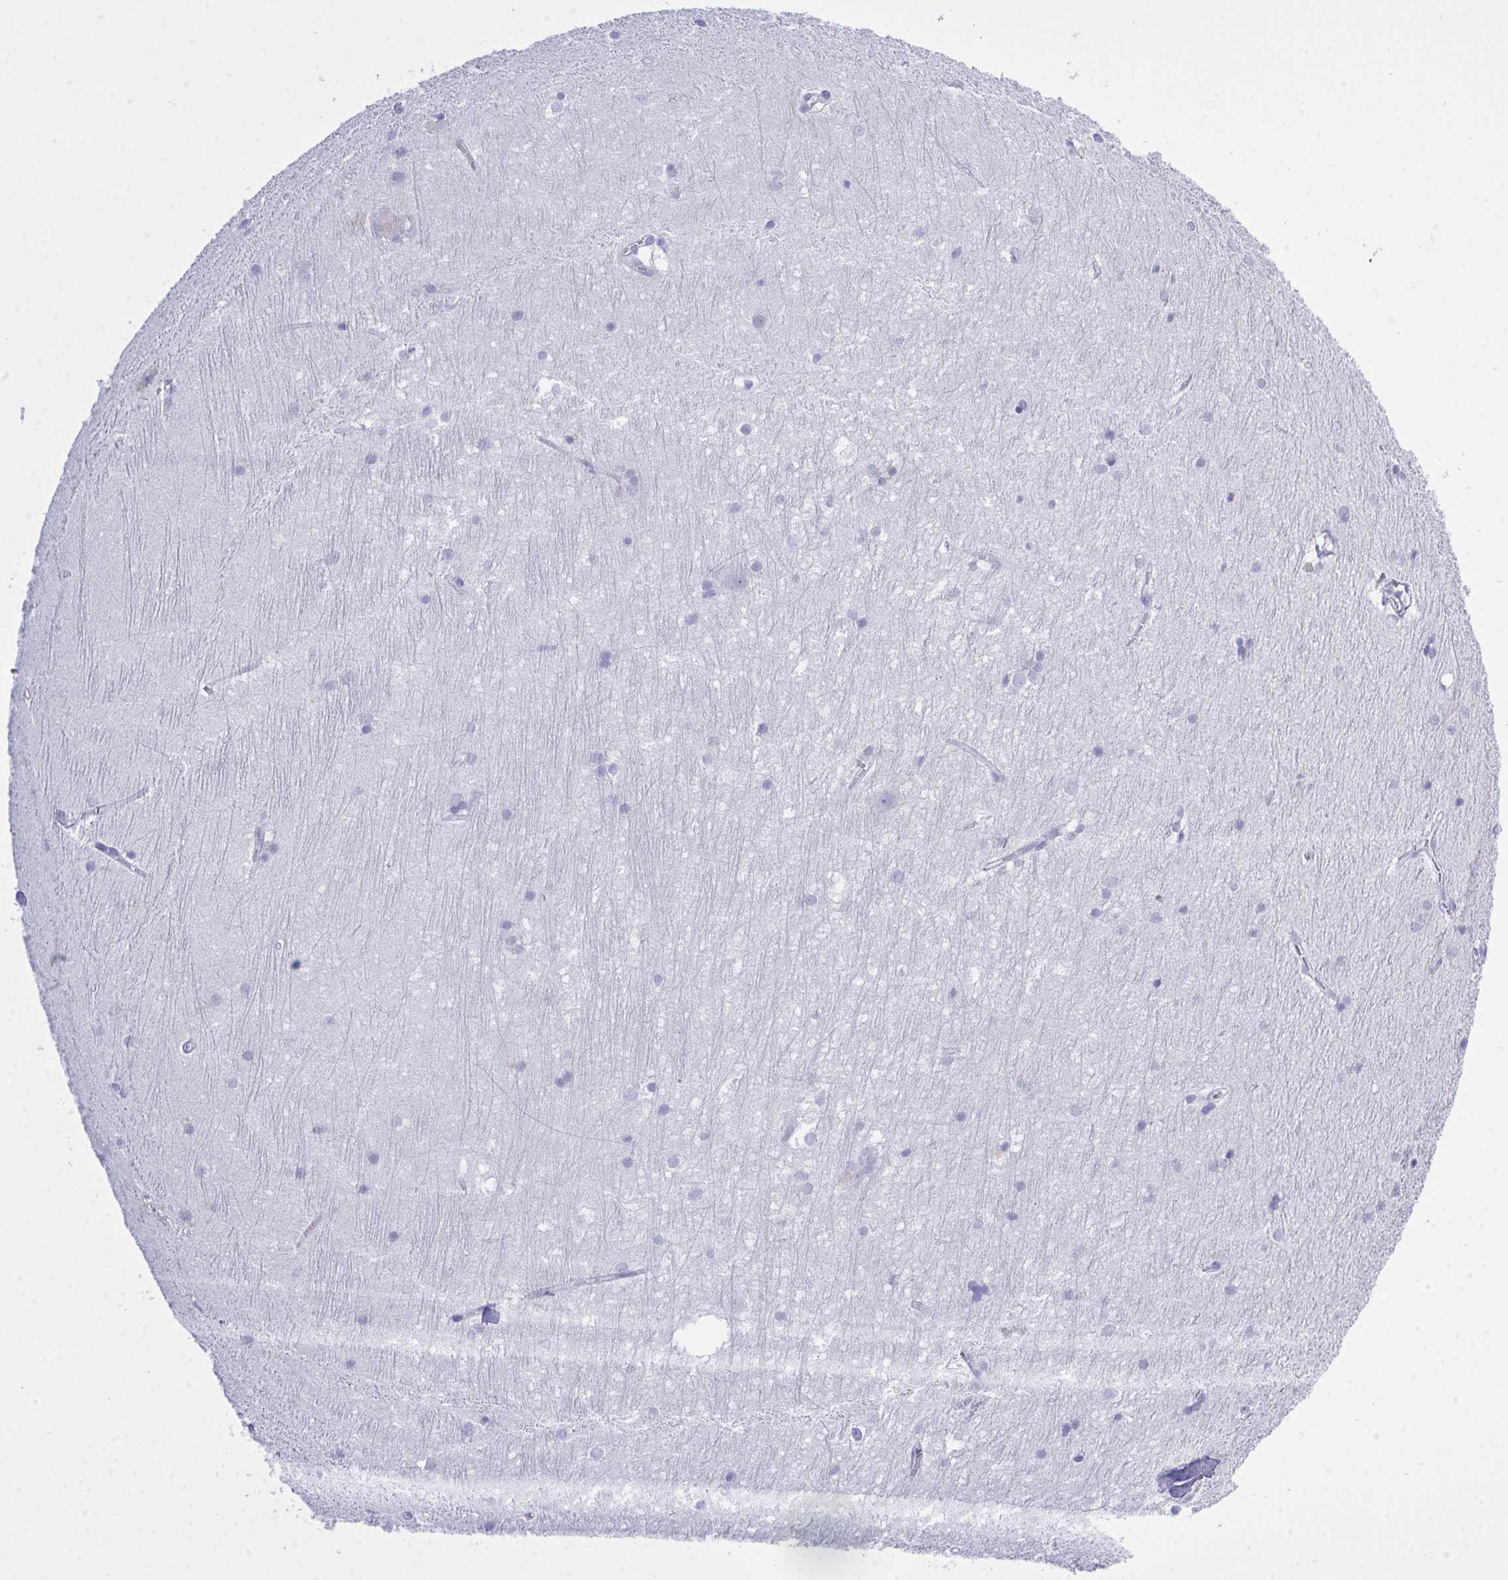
{"staining": {"intensity": "negative", "quantity": "none", "location": "none"}, "tissue": "hippocampus", "cell_type": "Glial cells", "image_type": "normal", "snomed": [{"axis": "morphology", "description": "Normal tissue, NOS"}, {"axis": "topography", "description": "Cerebral cortex"}, {"axis": "topography", "description": "Hippocampus"}], "caption": "The photomicrograph demonstrates no significant expression in glial cells of hippocampus.", "gene": "GLB1L2", "patient": {"sex": "female", "age": 19}}